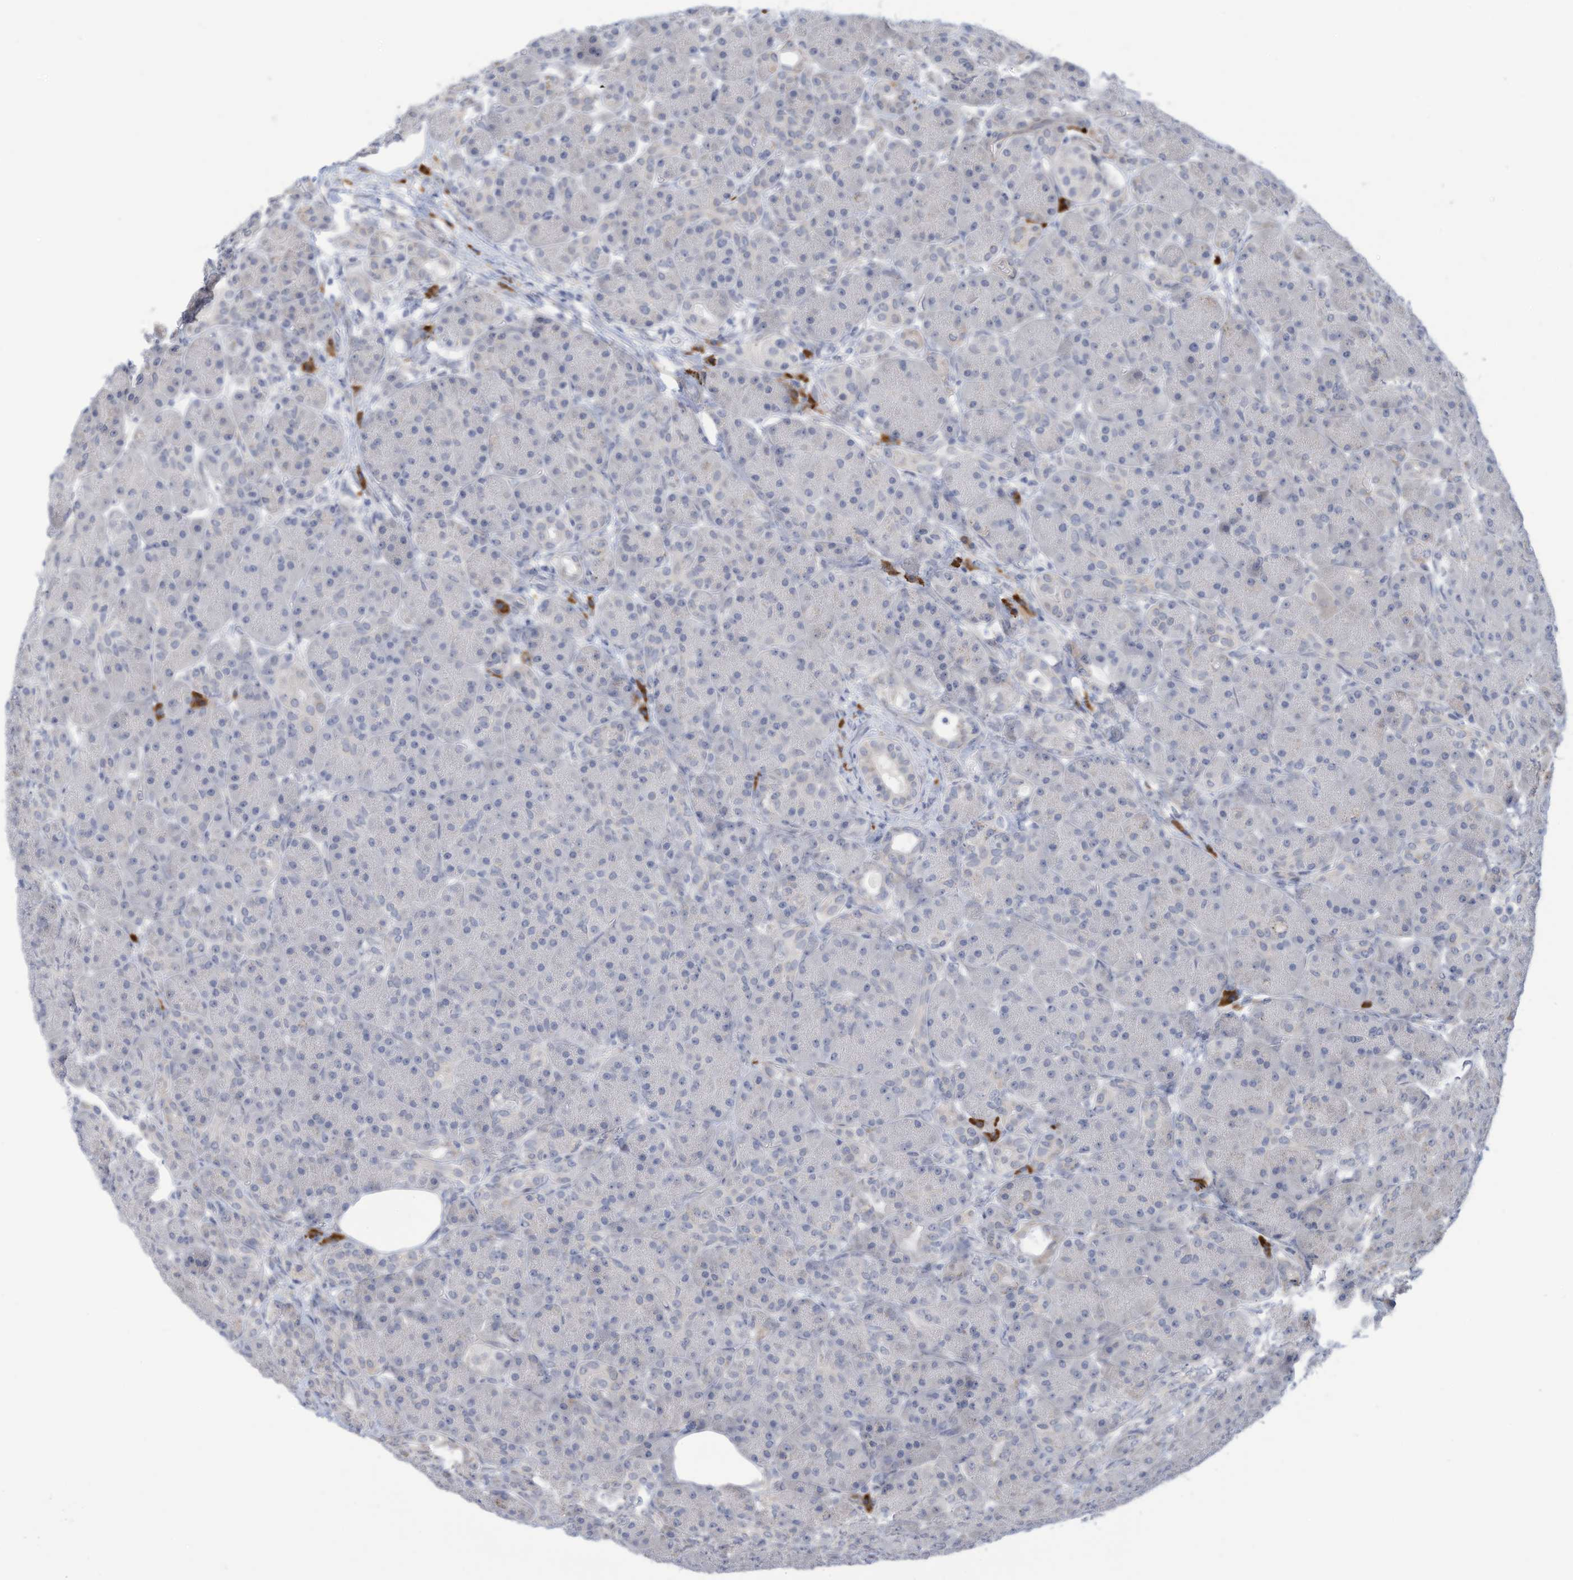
{"staining": {"intensity": "negative", "quantity": "none", "location": "none"}, "tissue": "pancreas", "cell_type": "Exocrine glandular cells", "image_type": "normal", "snomed": [{"axis": "morphology", "description": "Normal tissue, NOS"}, {"axis": "topography", "description": "Pancreas"}], "caption": "Pancreas was stained to show a protein in brown. There is no significant positivity in exocrine glandular cells. (Brightfield microscopy of DAB immunohistochemistry (IHC) at high magnification).", "gene": "ZNF292", "patient": {"sex": "male", "age": 63}}